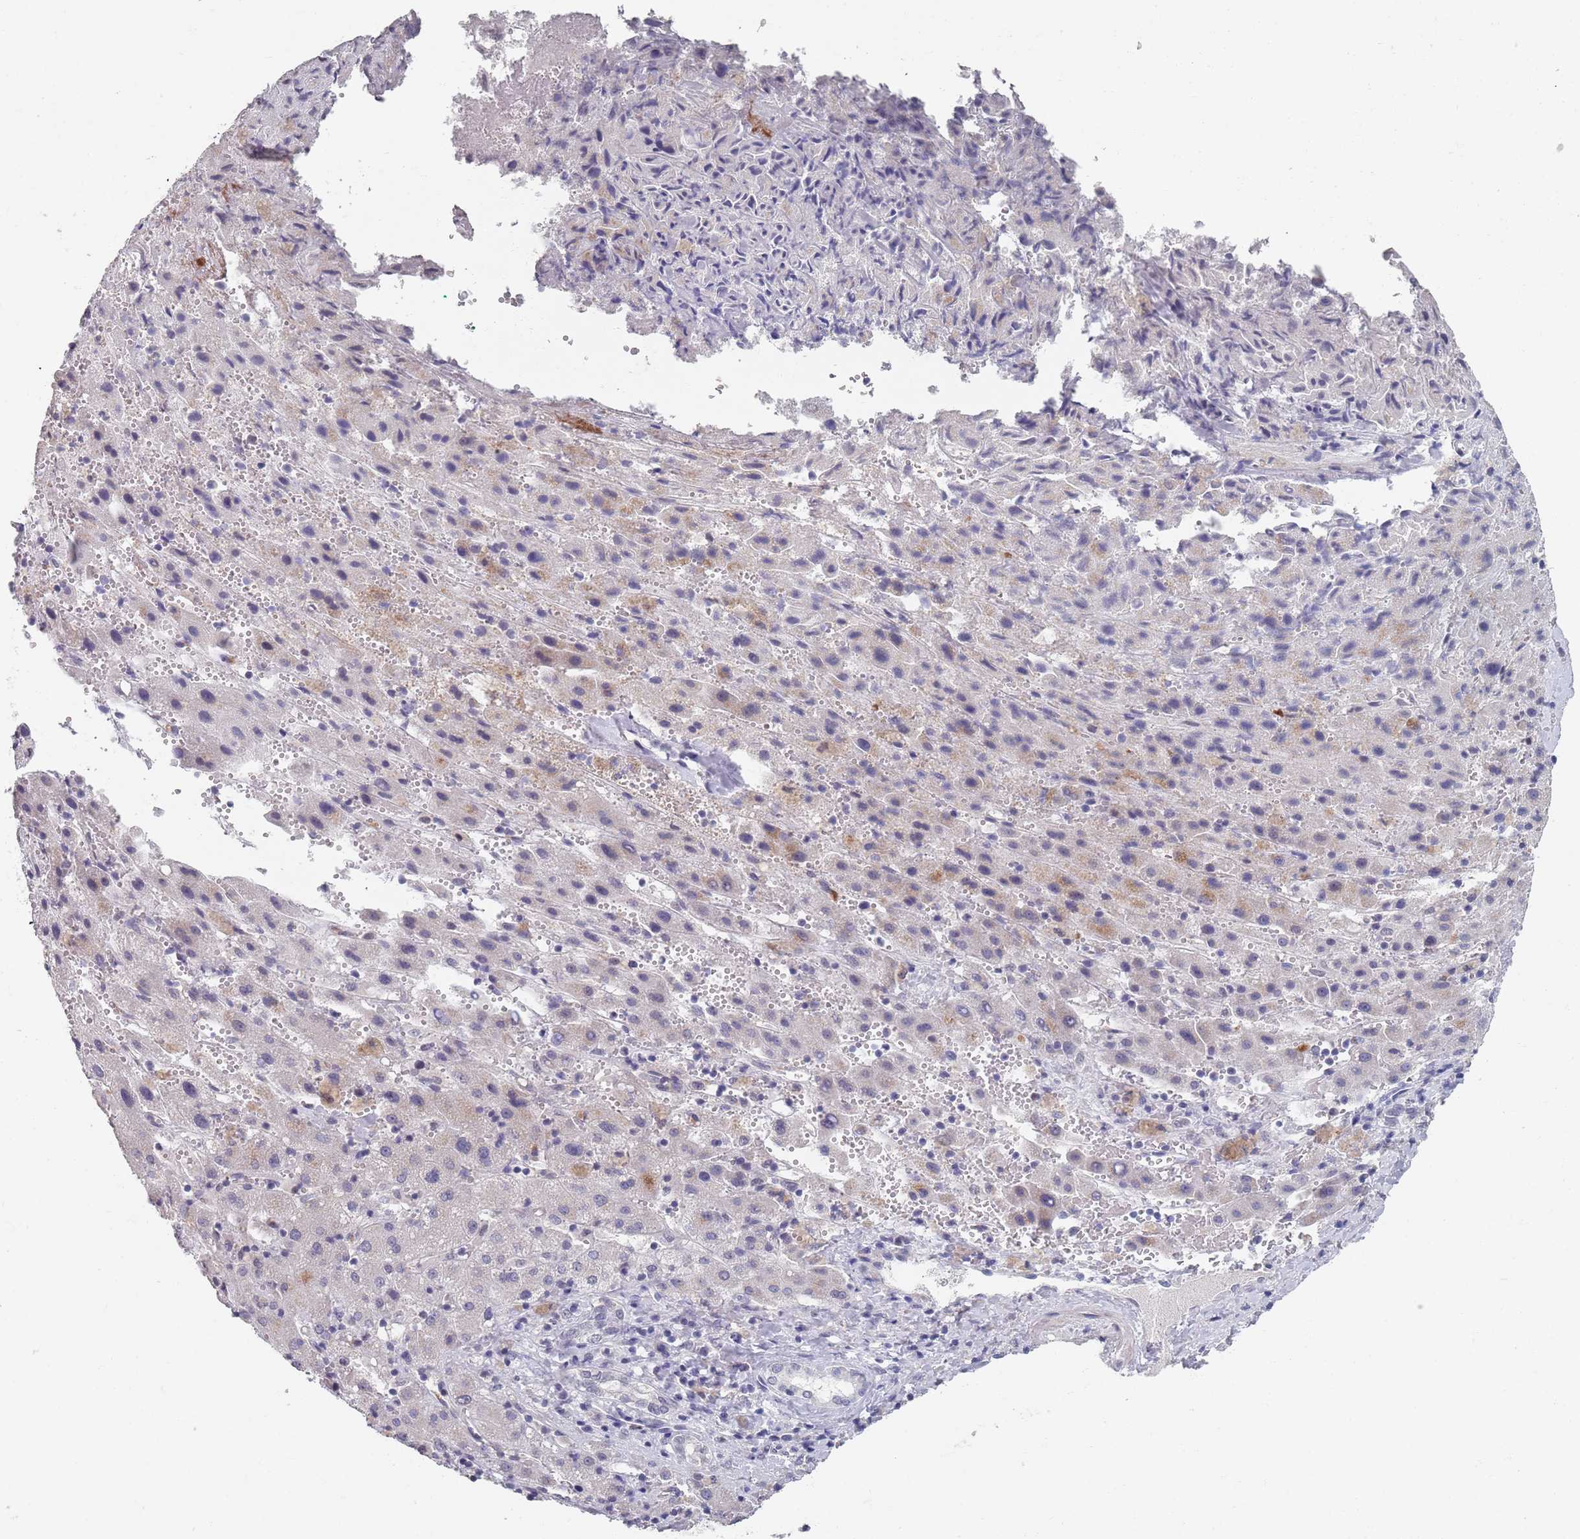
{"staining": {"intensity": "negative", "quantity": "none", "location": "none"}, "tissue": "liver cancer", "cell_type": "Tumor cells", "image_type": "cancer", "snomed": [{"axis": "morphology", "description": "Carcinoma, Hepatocellular, NOS"}, {"axis": "topography", "description": "Liver"}], "caption": "The IHC photomicrograph has no significant staining in tumor cells of liver hepatocellular carcinoma tissue. Nuclei are stained in blue.", "gene": "SAMD1", "patient": {"sex": "female", "age": 58}}